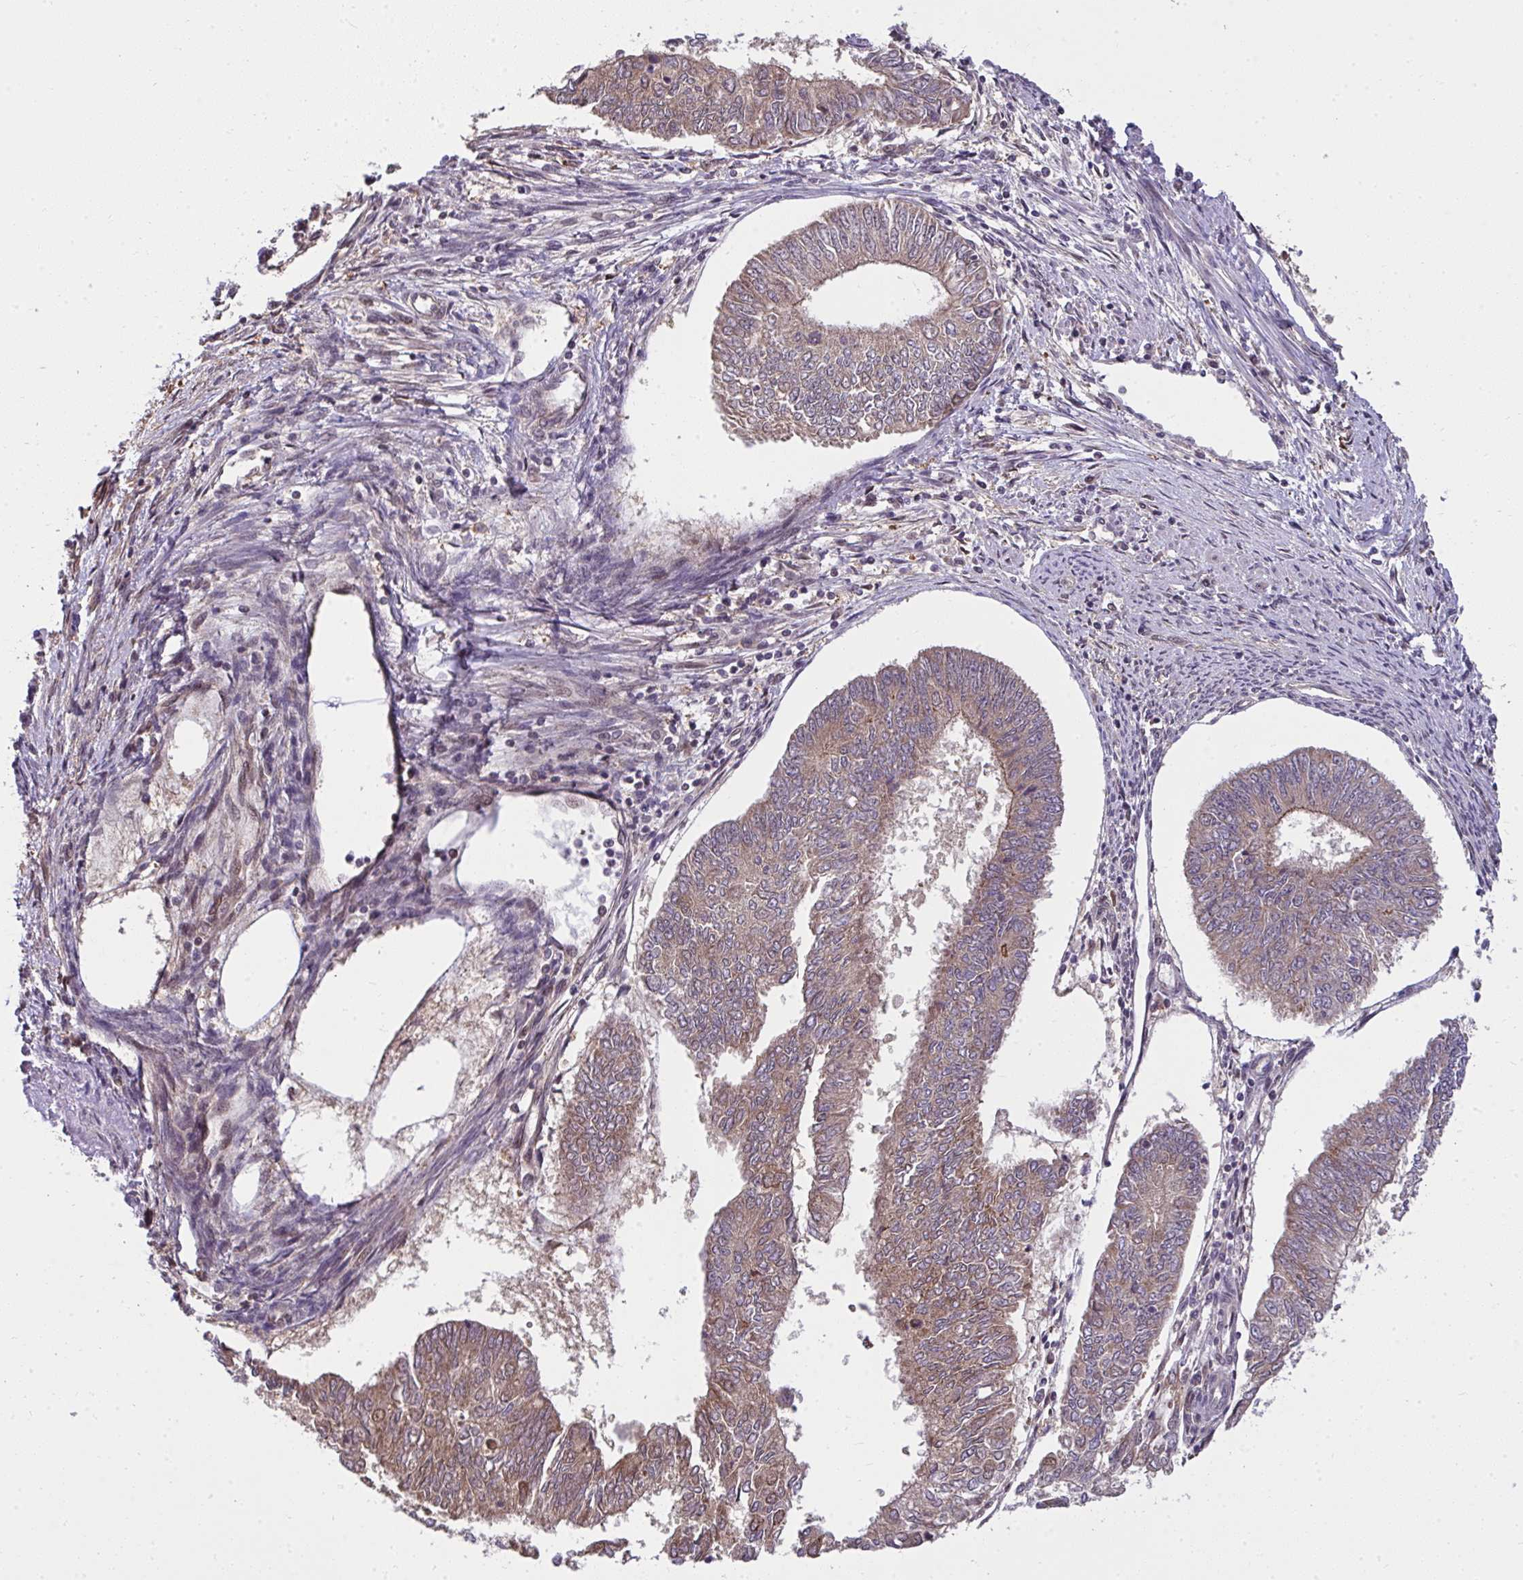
{"staining": {"intensity": "moderate", "quantity": ">75%", "location": "cytoplasmic/membranous"}, "tissue": "endometrial cancer", "cell_type": "Tumor cells", "image_type": "cancer", "snomed": [{"axis": "morphology", "description": "Adenocarcinoma, NOS"}, {"axis": "topography", "description": "Endometrium"}], "caption": "Immunohistochemical staining of human endometrial cancer demonstrates medium levels of moderate cytoplasmic/membranous protein expression in about >75% of tumor cells.", "gene": "RDH14", "patient": {"sex": "female", "age": 68}}